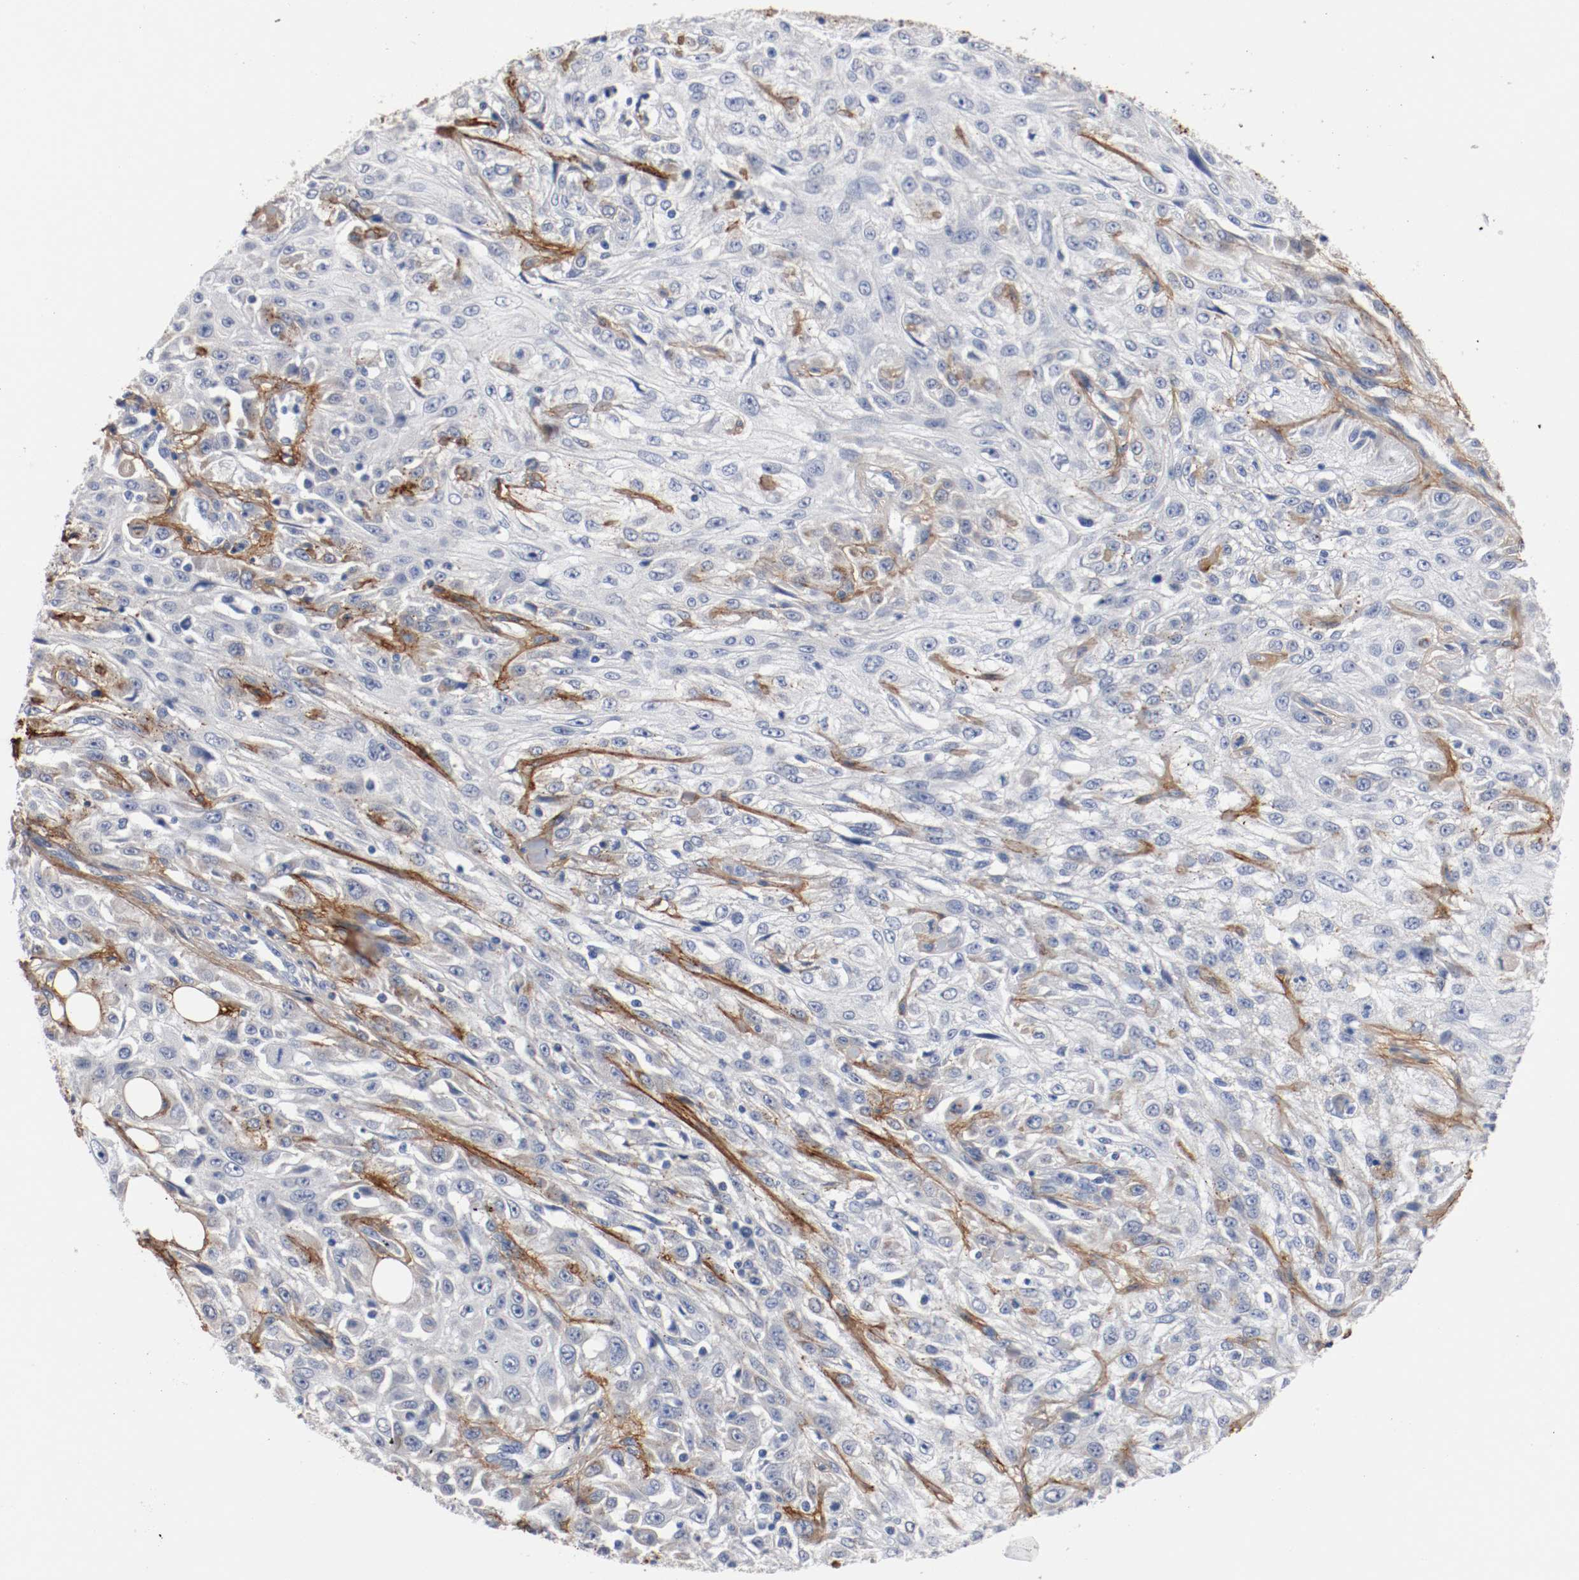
{"staining": {"intensity": "weak", "quantity": "<25%", "location": "cytoplasmic/membranous"}, "tissue": "skin cancer", "cell_type": "Tumor cells", "image_type": "cancer", "snomed": [{"axis": "morphology", "description": "Squamous cell carcinoma, NOS"}, {"axis": "topography", "description": "Skin"}], "caption": "Immunohistochemical staining of human squamous cell carcinoma (skin) shows no significant positivity in tumor cells.", "gene": "TNC", "patient": {"sex": "male", "age": 75}}